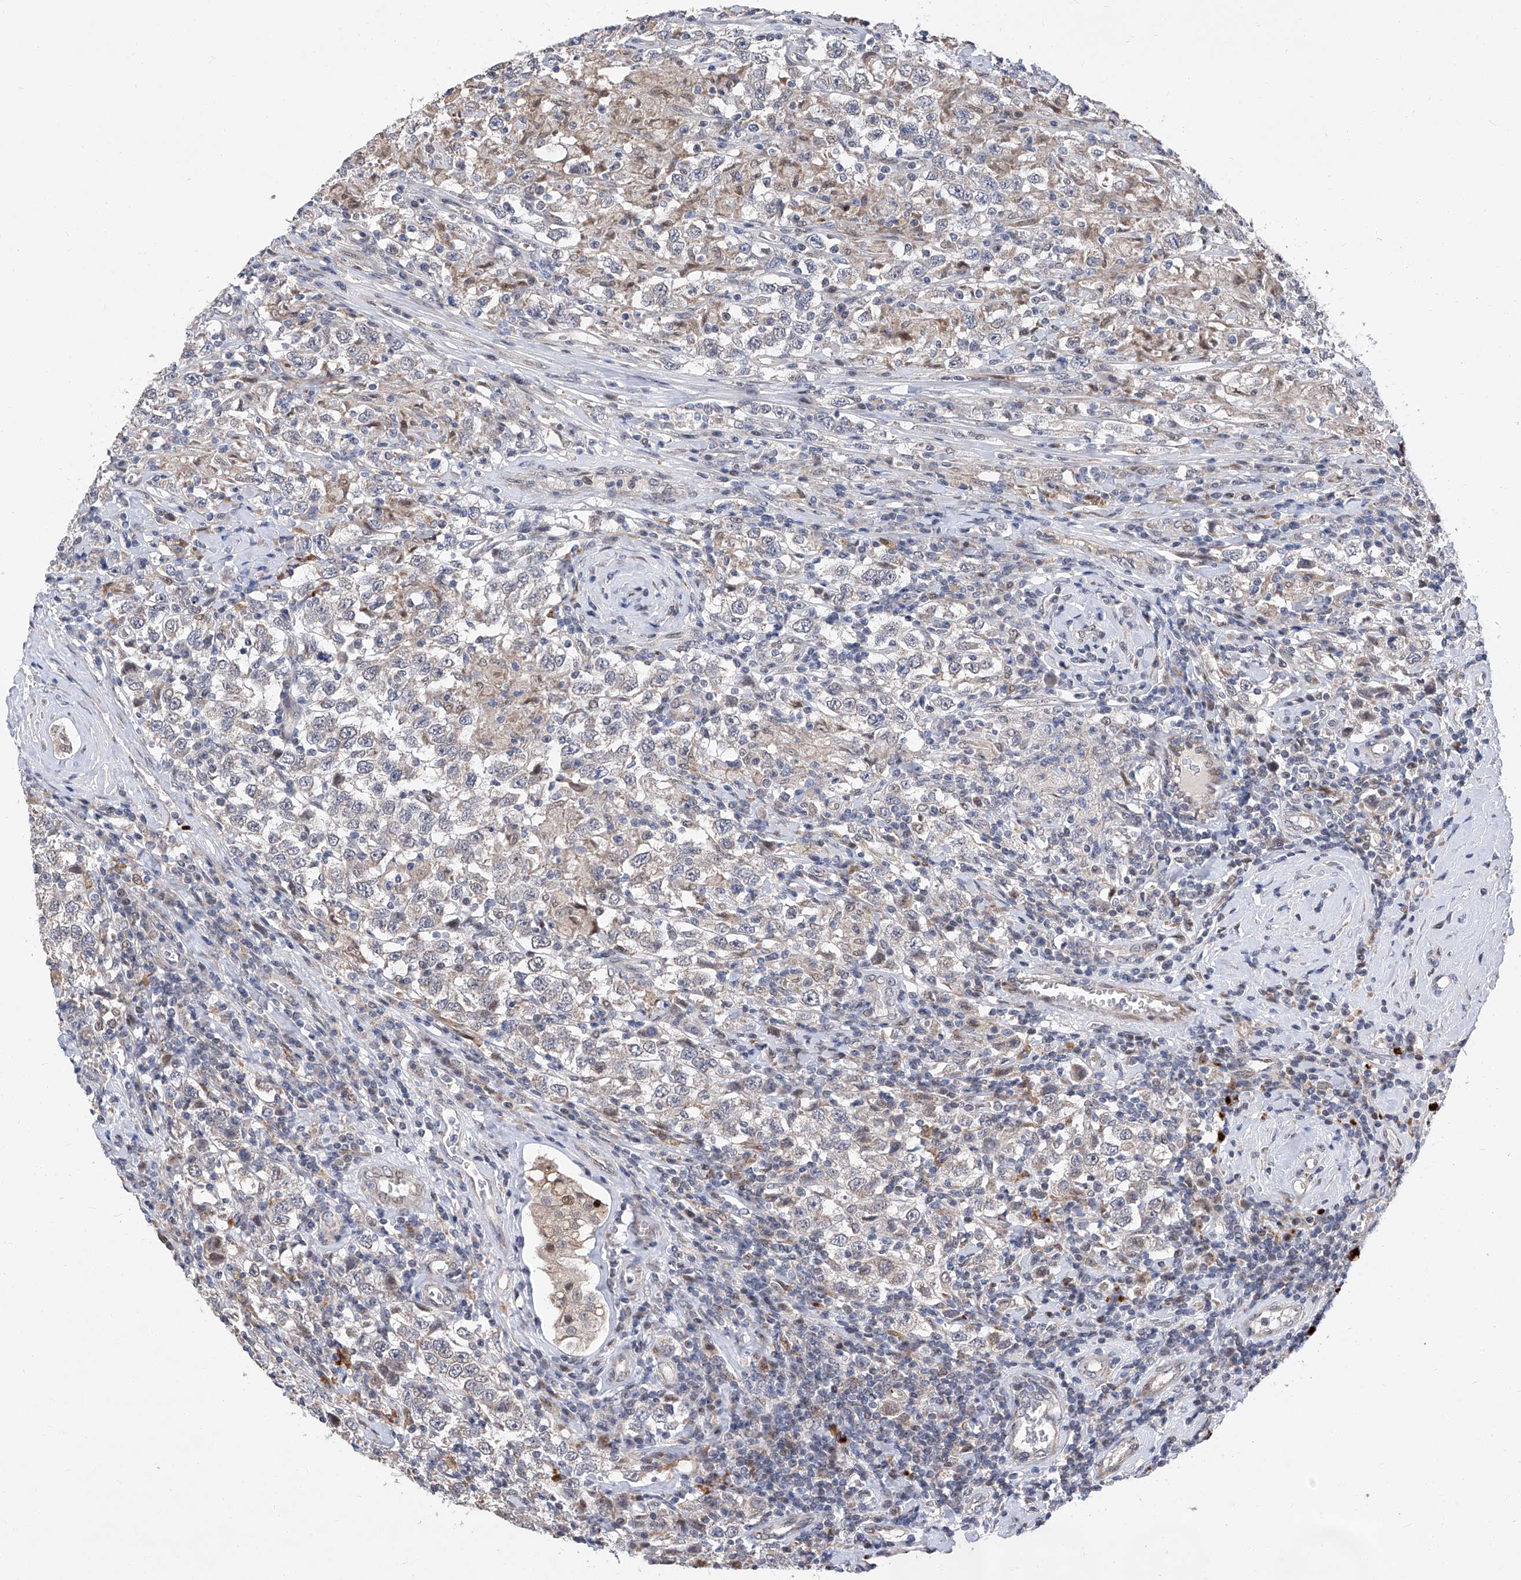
{"staining": {"intensity": "negative", "quantity": "none", "location": "none"}, "tissue": "testis cancer", "cell_type": "Tumor cells", "image_type": "cancer", "snomed": [{"axis": "morphology", "description": "Seminoma, NOS"}, {"axis": "topography", "description": "Testis"}], "caption": "Protein analysis of testis seminoma demonstrates no significant positivity in tumor cells. The staining is performed using DAB brown chromogen with nuclei counter-stained in using hematoxylin.", "gene": "FARP2", "patient": {"sex": "male", "age": 41}}